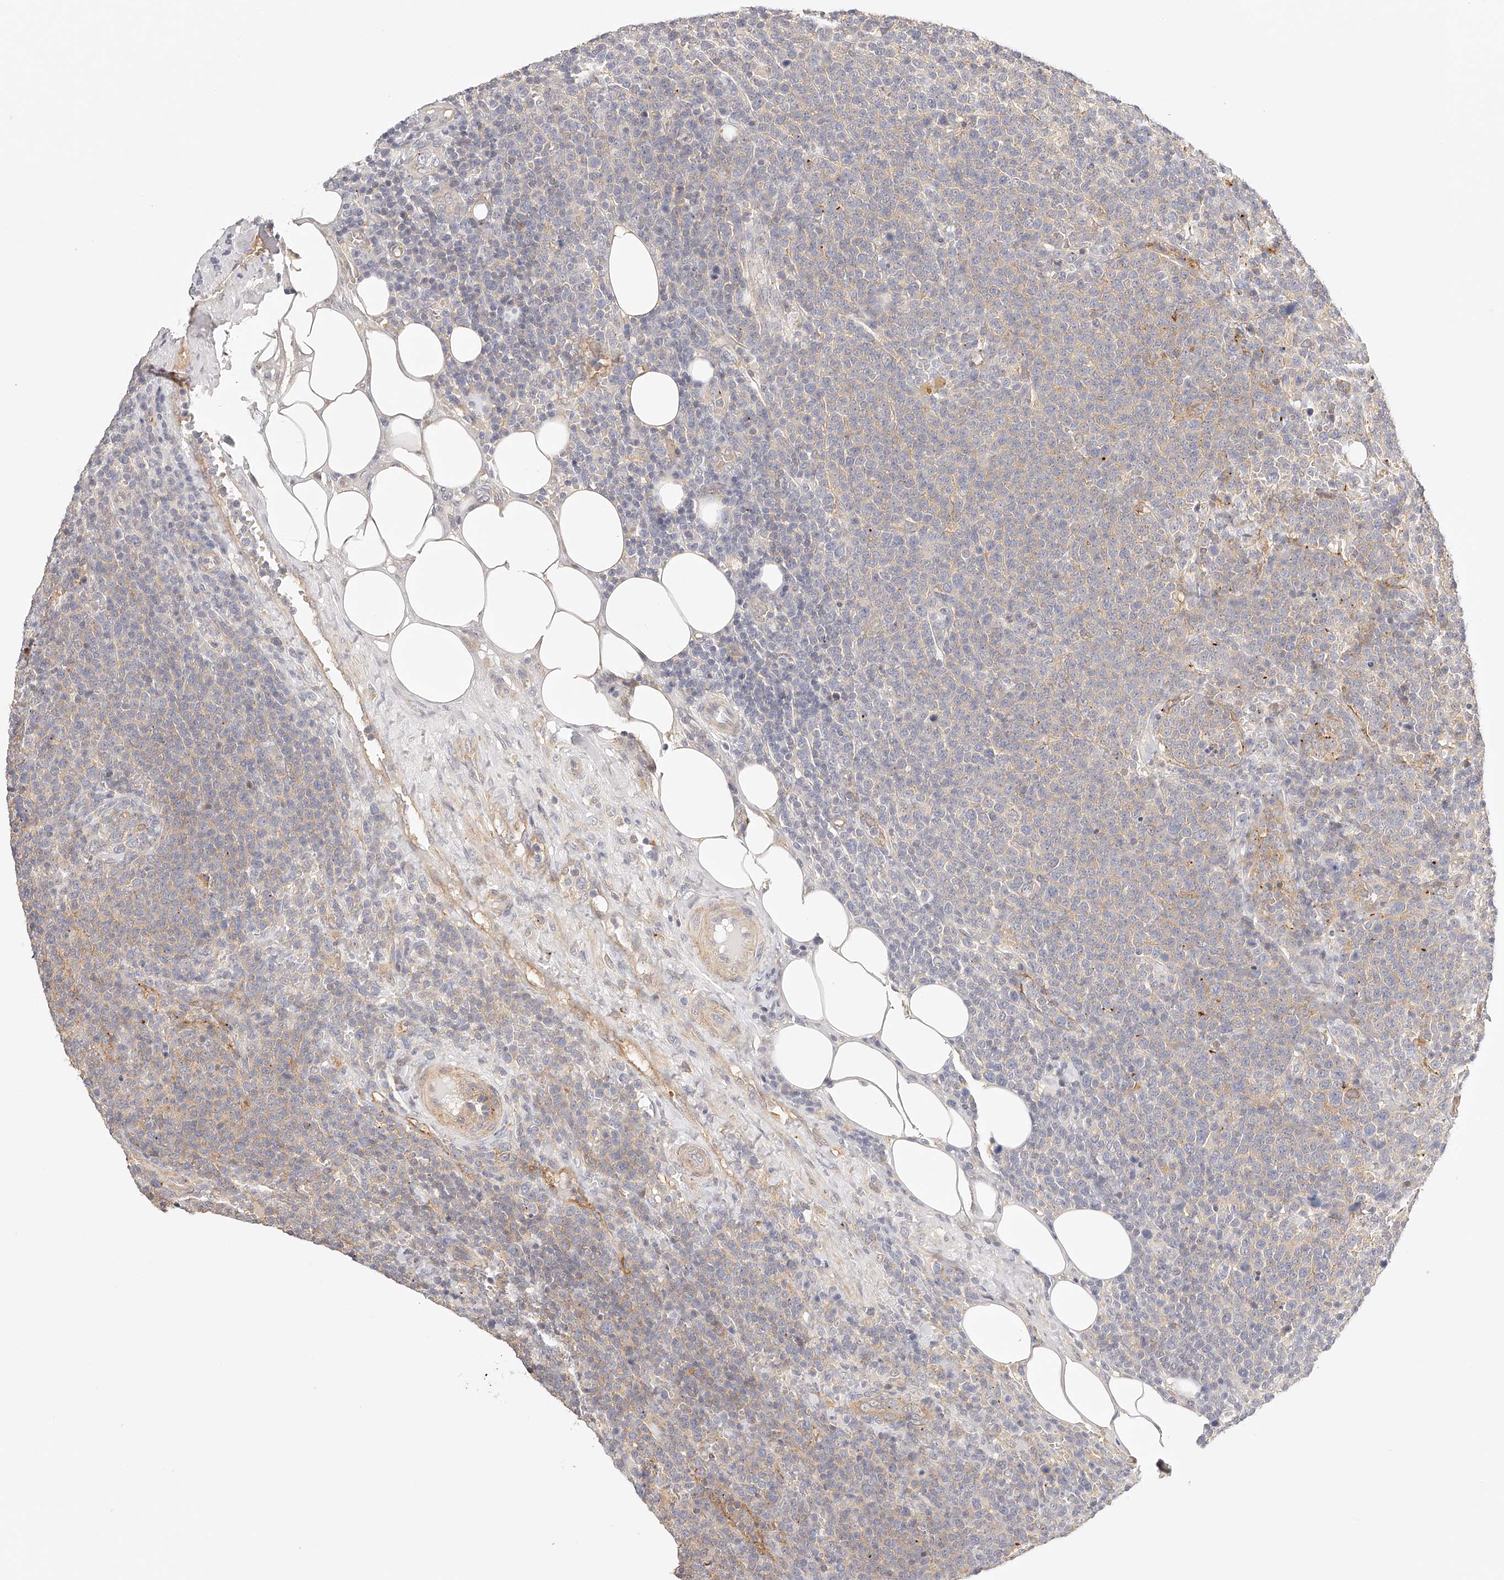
{"staining": {"intensity": "weak", "quantity": "25%-75%", "location": "cytoplasmic/membranous"}, "tissue": "lymphoma", "cell_type": "Tumor cells", "image_type": "cancer", "snomed": [{"axis": "morphology", "description": "Malignant lymphoma, non-Hodgkin's type, High grade"}, {"axis": "topography", "description": "Lymph node"}], "caption": "DAB (3,3'-diaminobenzidine) immunohistochemical staining of high-grade malignant lymphoma, non-Hodgkin's type exhibits weak cytoplasmic/membranous protein staining in about 25%-75% of tumor cells.", "gene": "SYNC", "patient": {"sex": "male", "age": 61}}